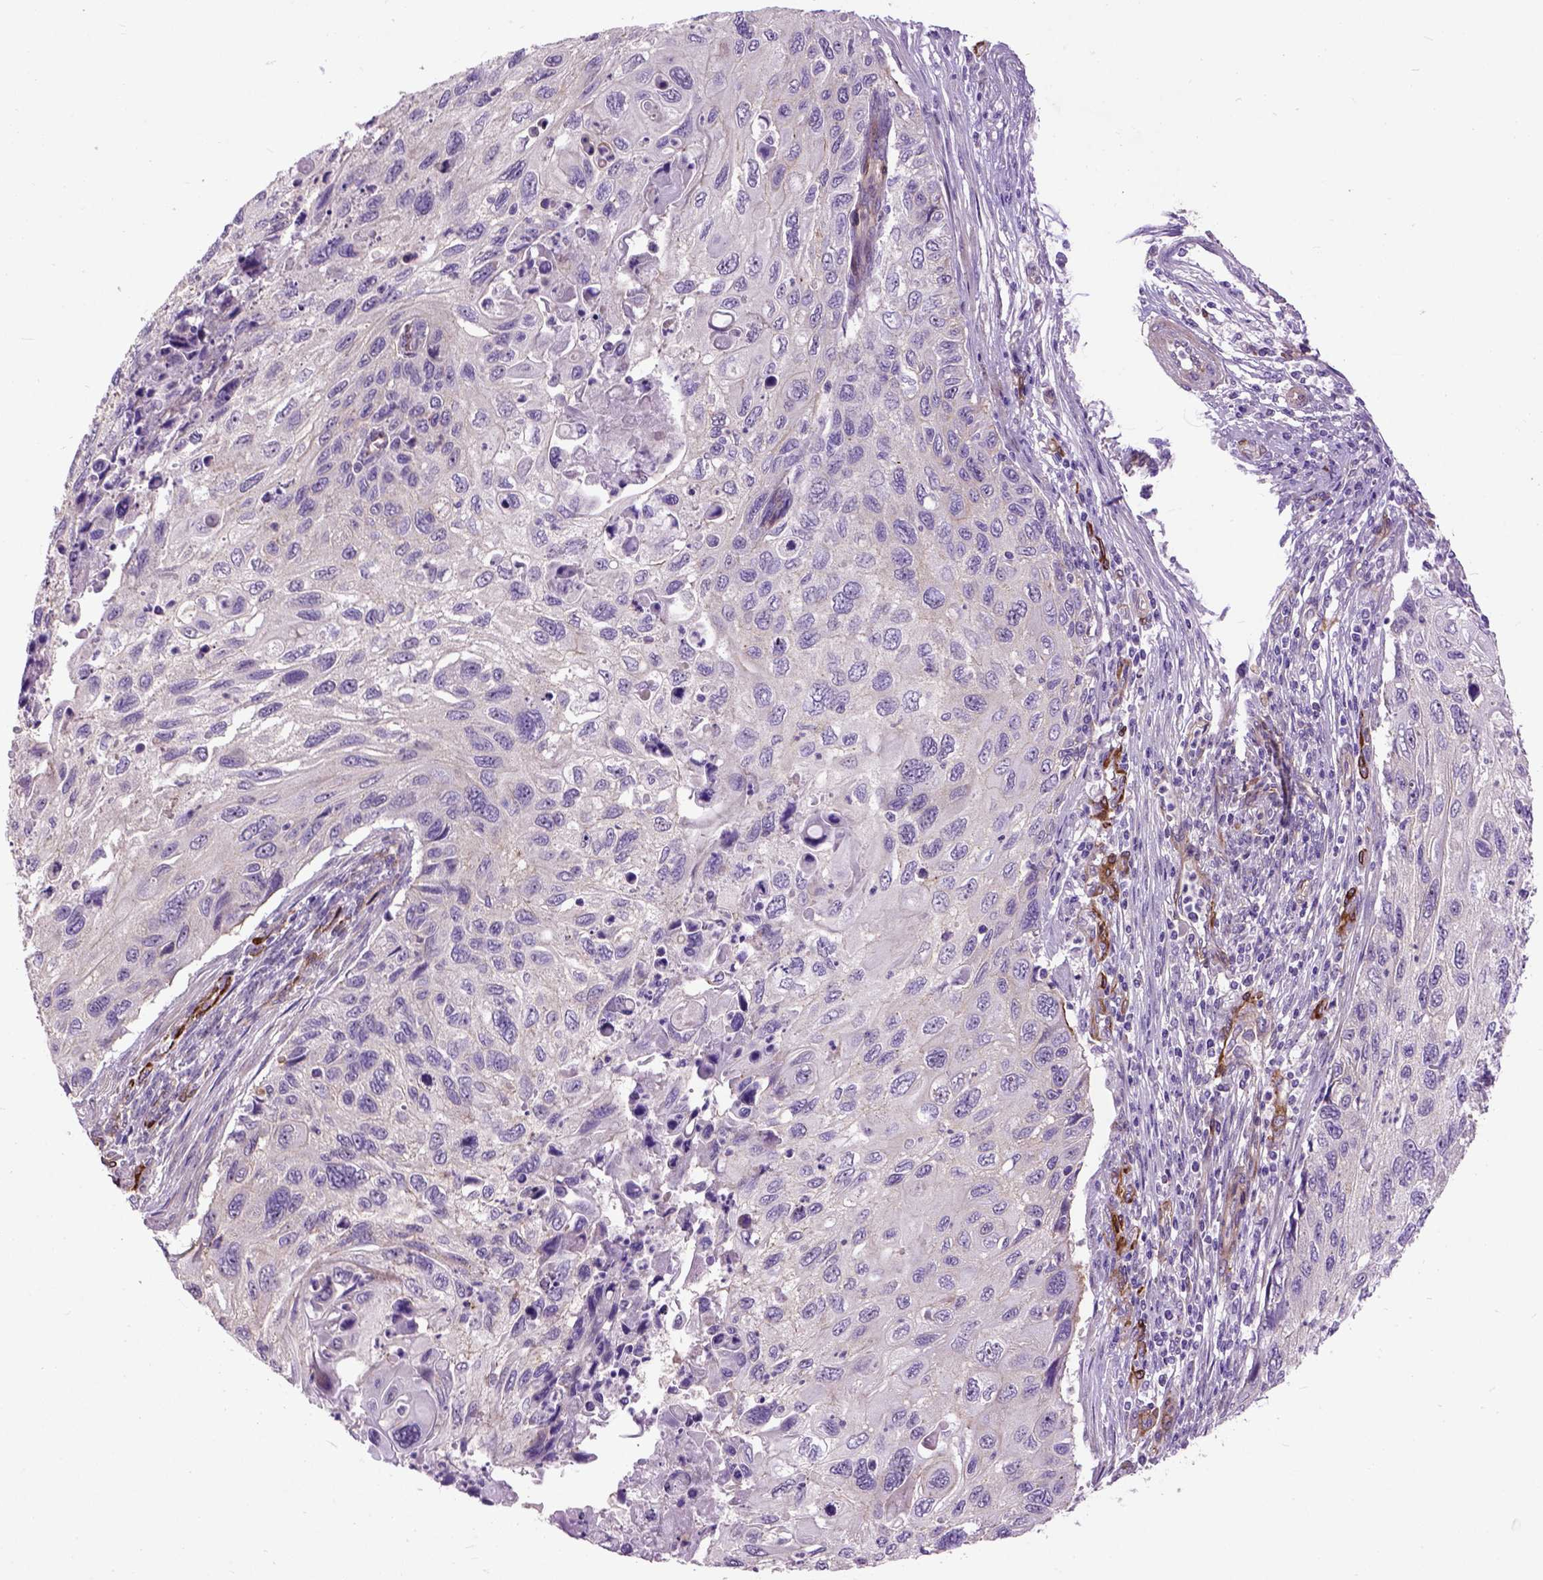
{"staining": {"intensity": "negative", "quantity": "none", "location": "none"}, "tissue": "cervical cancer", "cell_type": "Tumor cells", "image_type": "cancer", "snomed": [{"axis": "morphology", "description": "Squamous cell carcinoma, NOS"}, {"axis": "topography", "description": "Cervix"}], "caption": "This is a image of IHC staining of cervical cancer (squamous cell carcinoma), which shows no expression in tumor cells. Brightfield microscopy of IHC stained with DAB (3,3'-diaminobenzidine) (brown) and hematoxylin (blue), captured at high magnification.", "gene": "MAPT", "patient": {"sex": "female", "age": 70}}